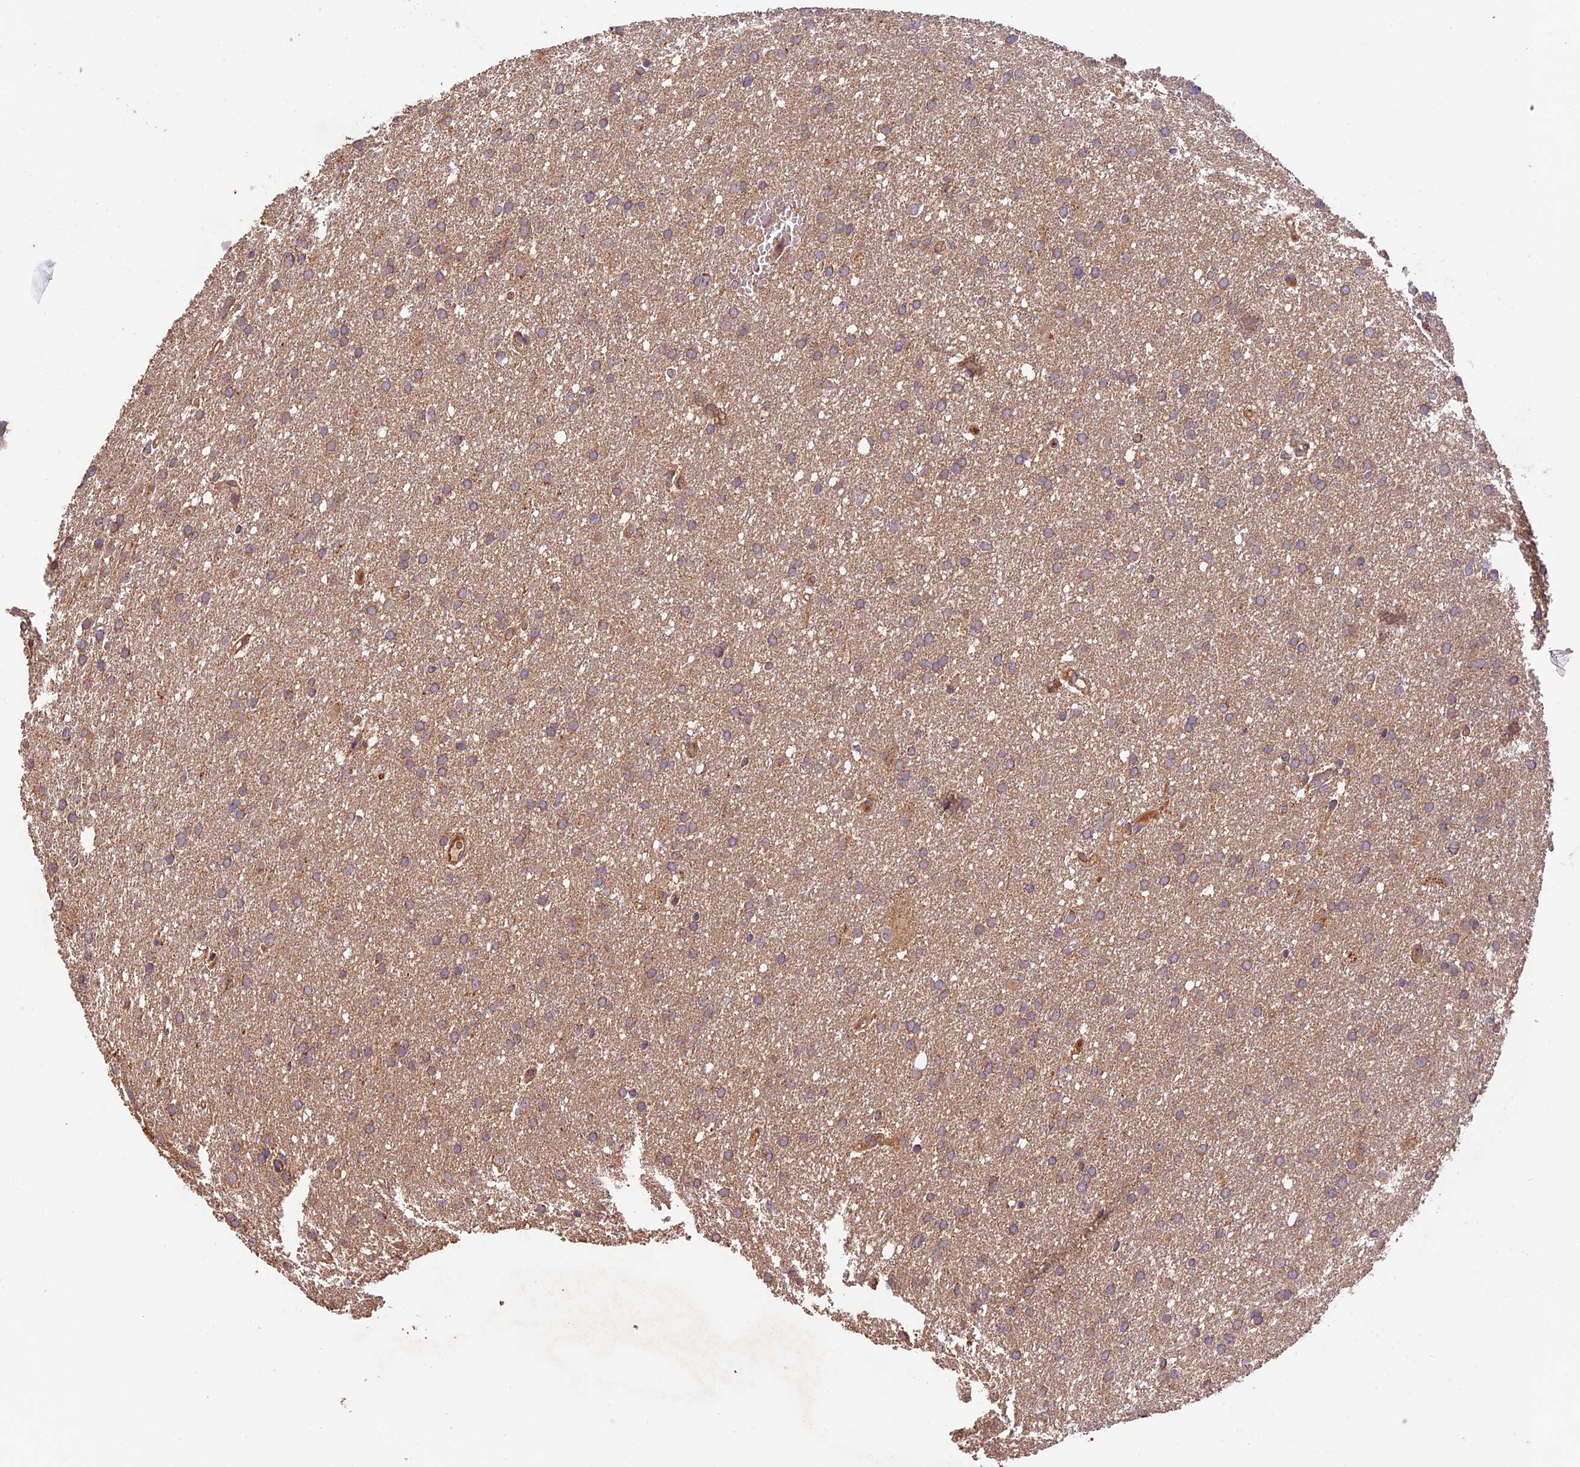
{"staining": {"intensity": "weak", "quantity": ">75%", "location": "cytoplasmic/membranous"}, "tissue": "glioma", "cell_type": "Tumor cells", "image_type": "cancer", "snomed": [{"axis": "morphology", "description": "Glioma, malignant, High grade"}, {"axis": "topography", "description": "Cerebral cortex"}], "caption": "Brown immunohistochemical staining in glioma exhibits weak cytoplasmic/membranous staining in about >75% of tumor cells. (Stains: DAB (3,3'-diaminobenzidine) in brown, nuclei in blue, Microscopy: brightfield microscopy at high magnification).", "gene": "CRLF1", "patient": {"sex": "female", "age": 36}}